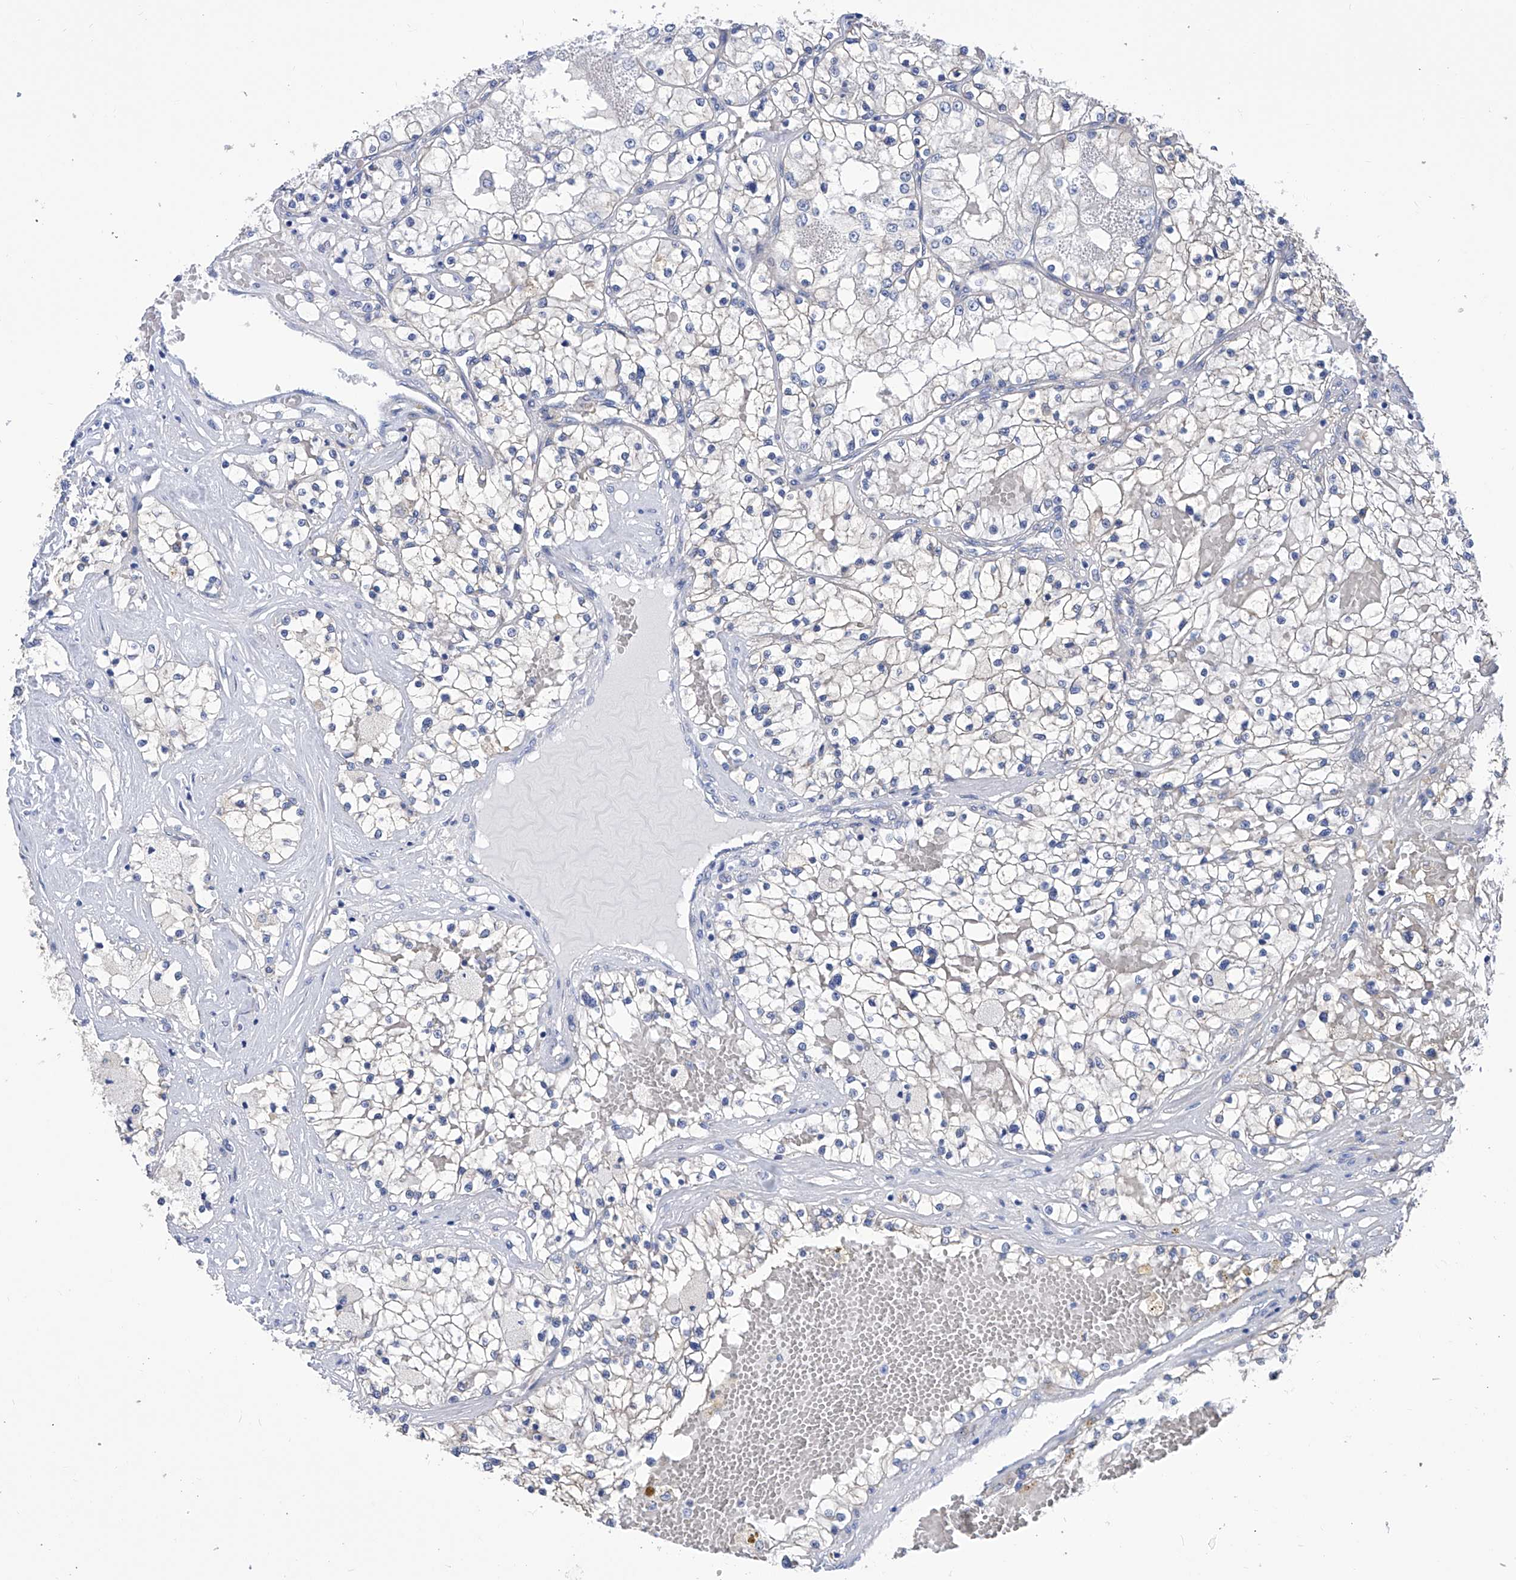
{"staining": {"intensity": "weak", "quantity": "<25%", "location": "cytoplasmic/membranous"}, "tissue": "renal cancer", "cell_type": "Tumor cells", "image_type": "cancer", "snomed": [{"axis": "morphology", "description": "Normal tissue, NOS"}, {"axis": "morphology", "description": "Adenocarcinoma, NOS"}, {"axis": "topography", "description": "Kidney"}], "caption": "Renal cancer (adenocarcinoma) was stained to show a protein in brown. There is no significant expression in tumor cells.", "gene": "SMS", "patient": {"sex": "male", "age": 68}}